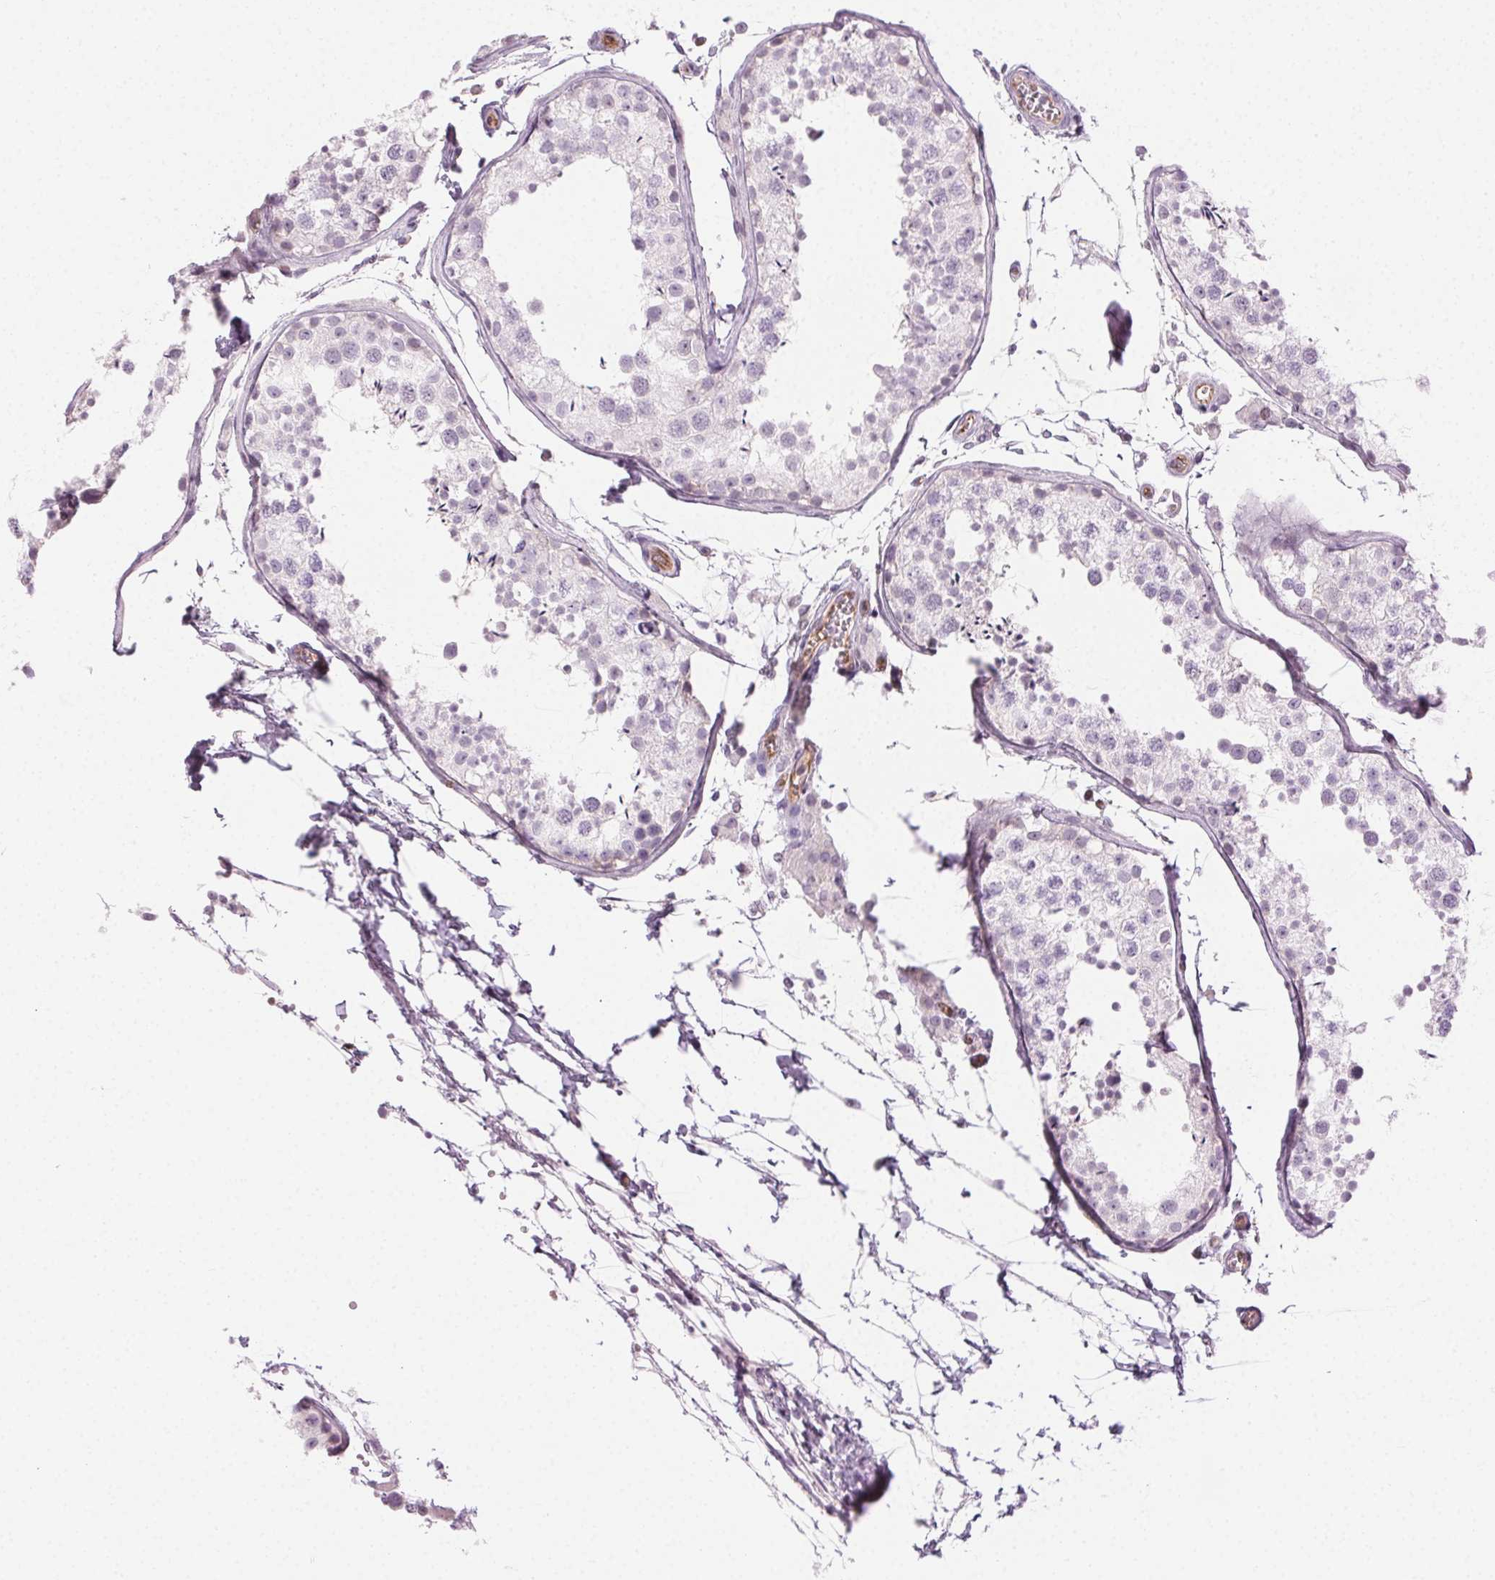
{"staining": {"intensity": "negative", "quantity": "none", "location": "none"}, "tissue": "testis", "cell_type": "Cells in seminiferous ducts", "image_type": "normal", "snomed": [{"axis": "morphology", "description": "Normal tissue, NOS"}, {"axis": "topography", "description": "Testis"}], "caption": "Micrograph shows no protein staining in cells in seminiferous ducts of unremarkable testis.", "gene": "AIF1L", "patient": {"sex": "male", "age": 29}}